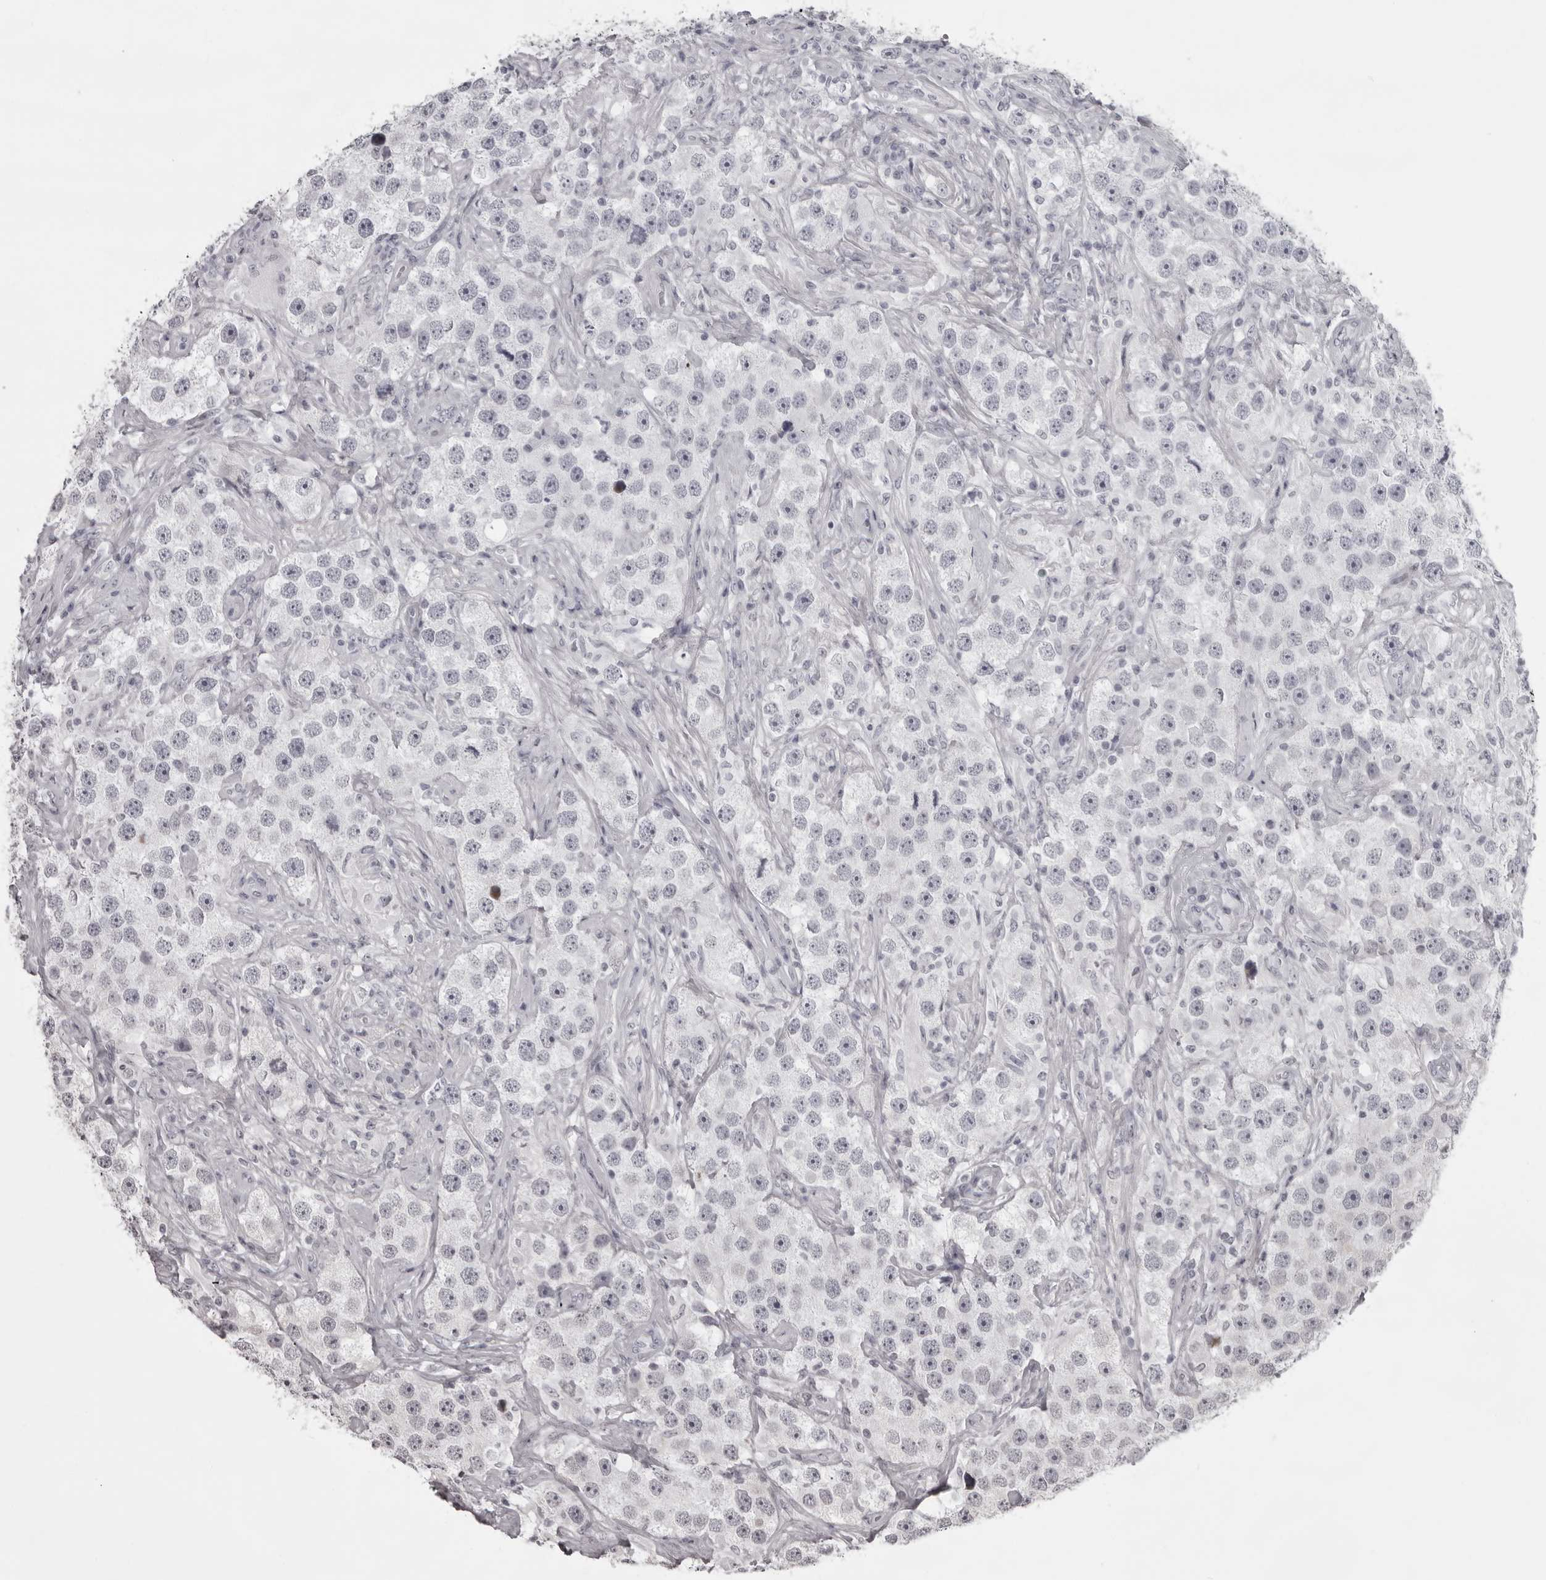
{"staining": {"intensity": "negative", "quantity": "none", "location": "none"}, "tissue": "testis cancer", "cell_type": "Tumor cells", "image_type": "cancer", "snomed": [{"axis": "morphology", "description": "Seminoma, NOS"}, {"axis": "topography", "description": "Testis"}], "caption": "This histopathology image is of testis cancer stained with immunohistochemistry to label a protein in brown with the nuclei are counter-stained blue. There is no positivity in tumor cells. (DAB IHC, high magnification).", "gene": "NUDT18", "patient": {"sex": "male", "age": 49}}